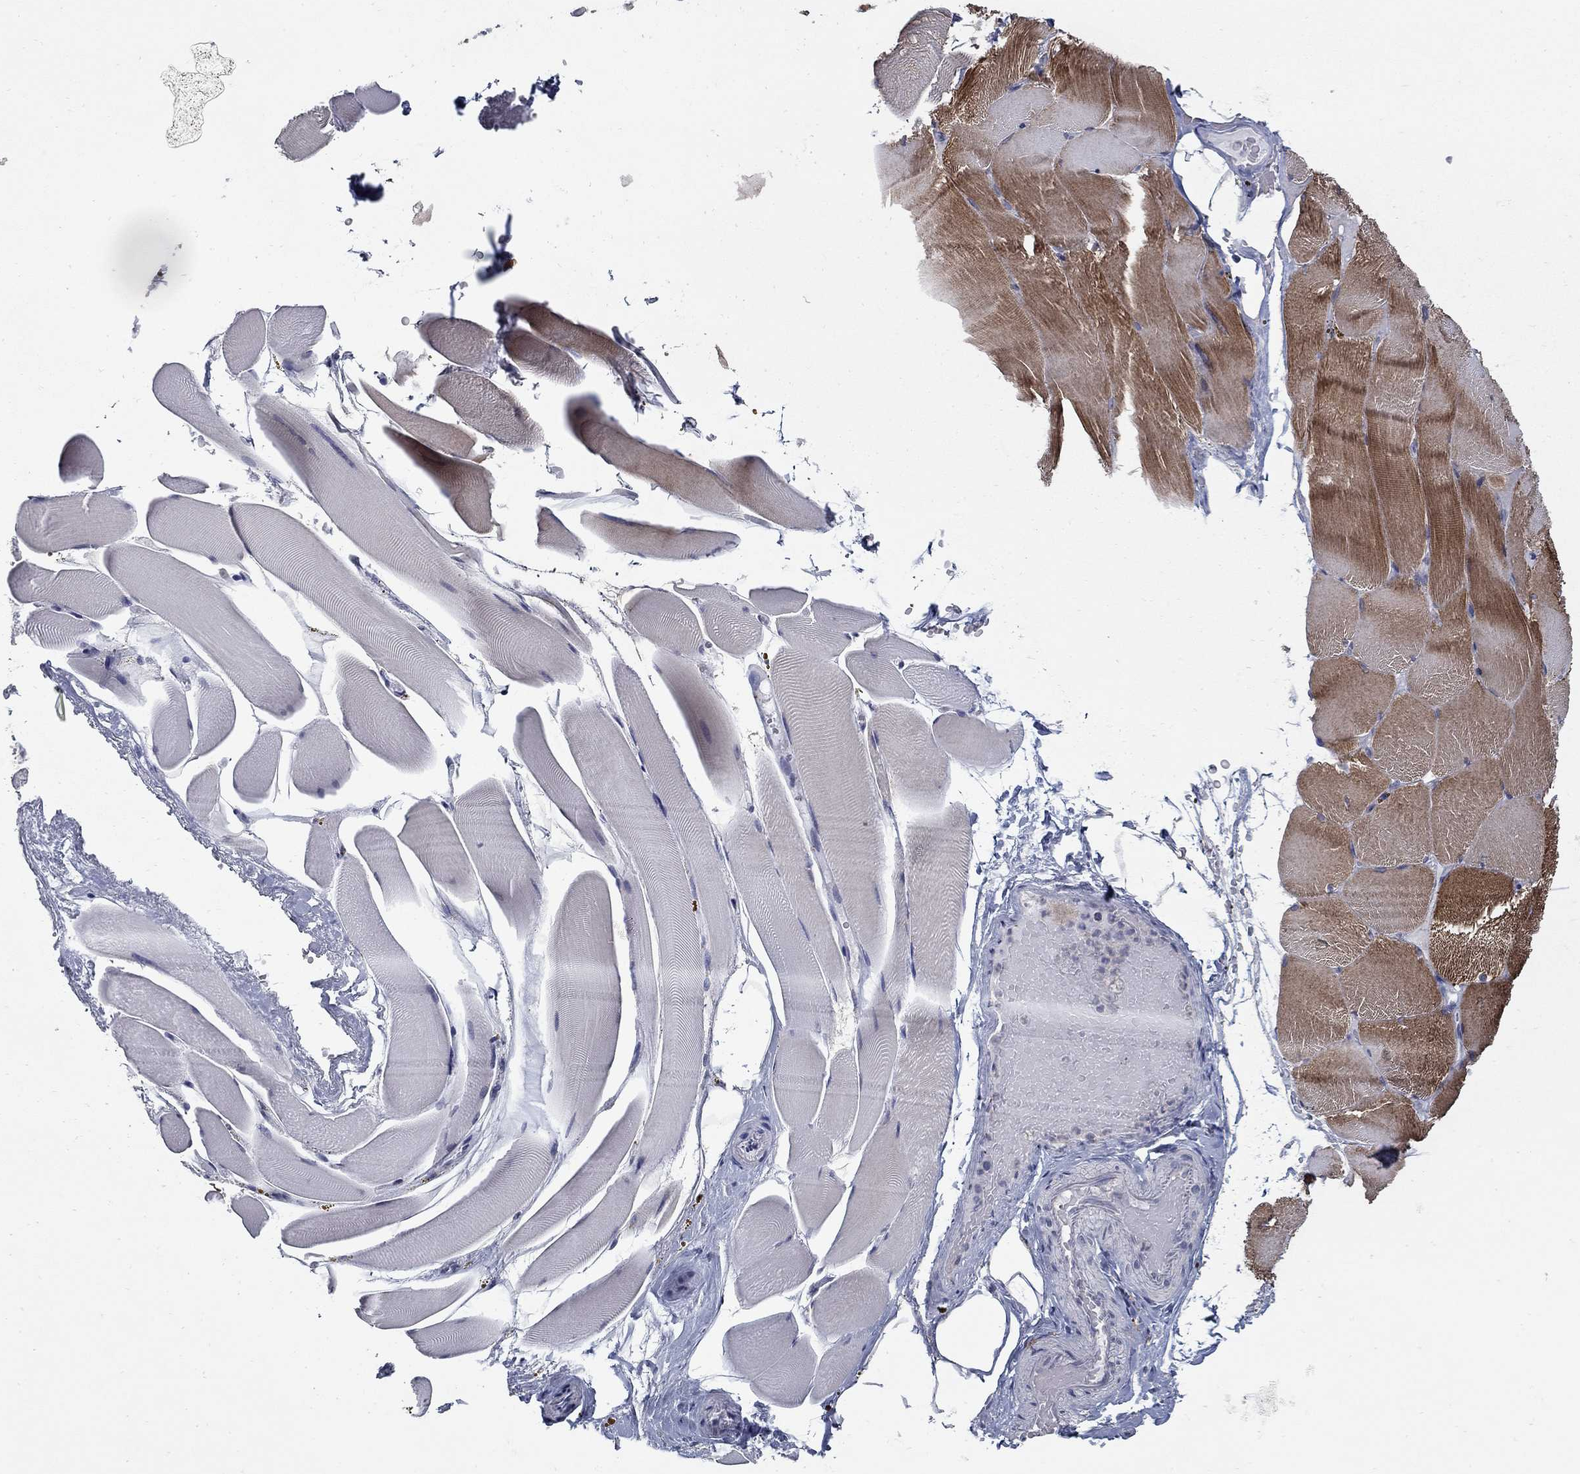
{"staining": {"intensity": "strong", "quantity": ">75%", "location": "cytoplasmic/membranous"}, "tissue": "skeletal muscle", "cell_type": "Myocytes", "image_type": "normal", "snomed": [{"axis": "morphology", "description": "Normal tissue, NOS"}, {"axis": "topography", "description": "Skeletal muscle"}], "caption": "A high amount of strong cytoplasmic/membranous staining is identified in about >75% of myocytes in benign skeletal muscle. (DAB (3,3'-diaminobenzidine) = brown stain, brightfield microscopy at high magnification).", "gene": "KIAA0319L", "patient": {"sex": "female", "age": 37}}